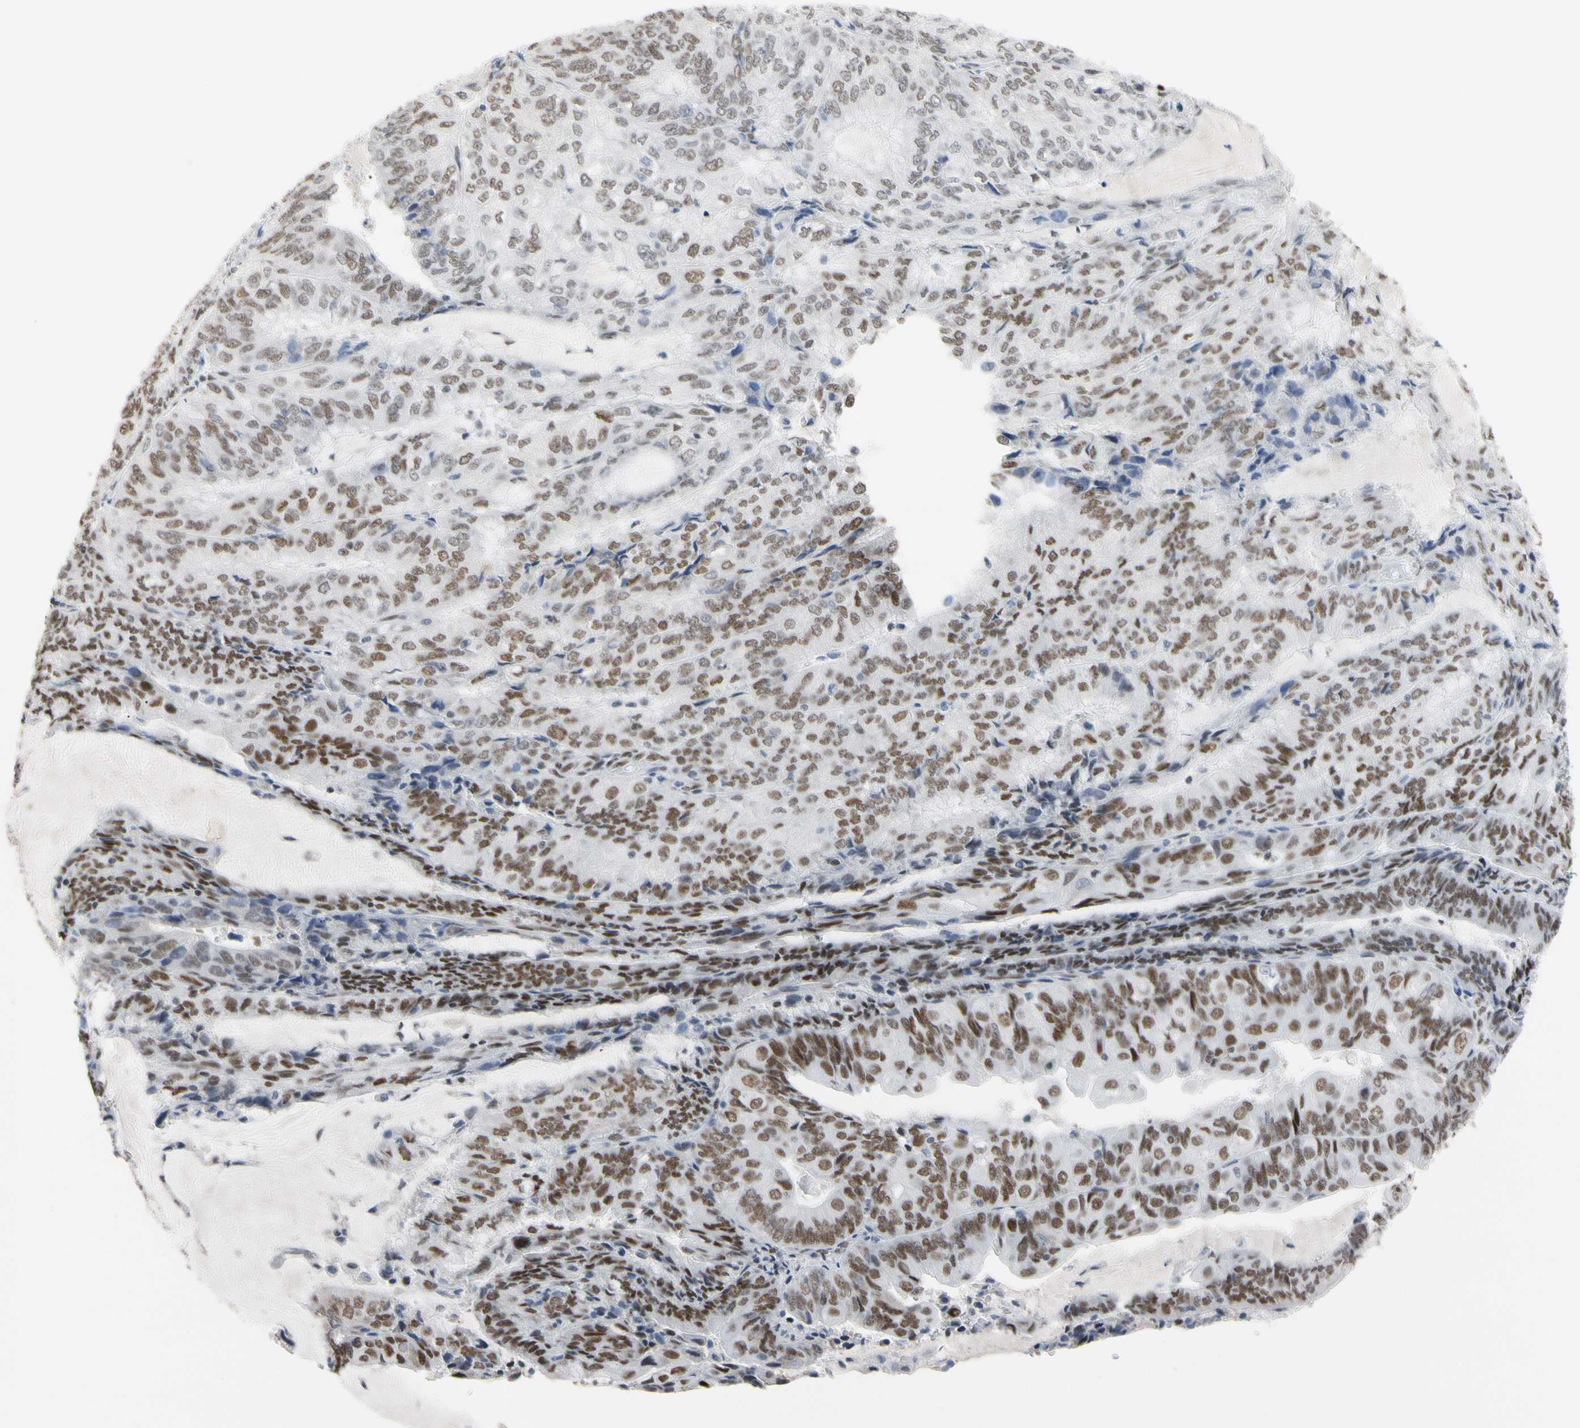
{"staining": {"intensity": "moderate", "quantity": ">75%", "location": "nuclear"}, "tissue": "endometrial cancer", "cell_type": "Tumor cells", "image_type": "cancer", "snomed": [{"axis": "morphology", "description": "Adenocarcinoma, NOS"}, {"axis": "topography", "description": "Endometrium"}], "caption": "The photomicrograph shows a brown stain indicating the presence of a protein in the nuclear of tumor cells in endometrial cancer (adenocarcinoma).", "gene": "FAM98B", "patient": {"sex": "female", "age": 81}}